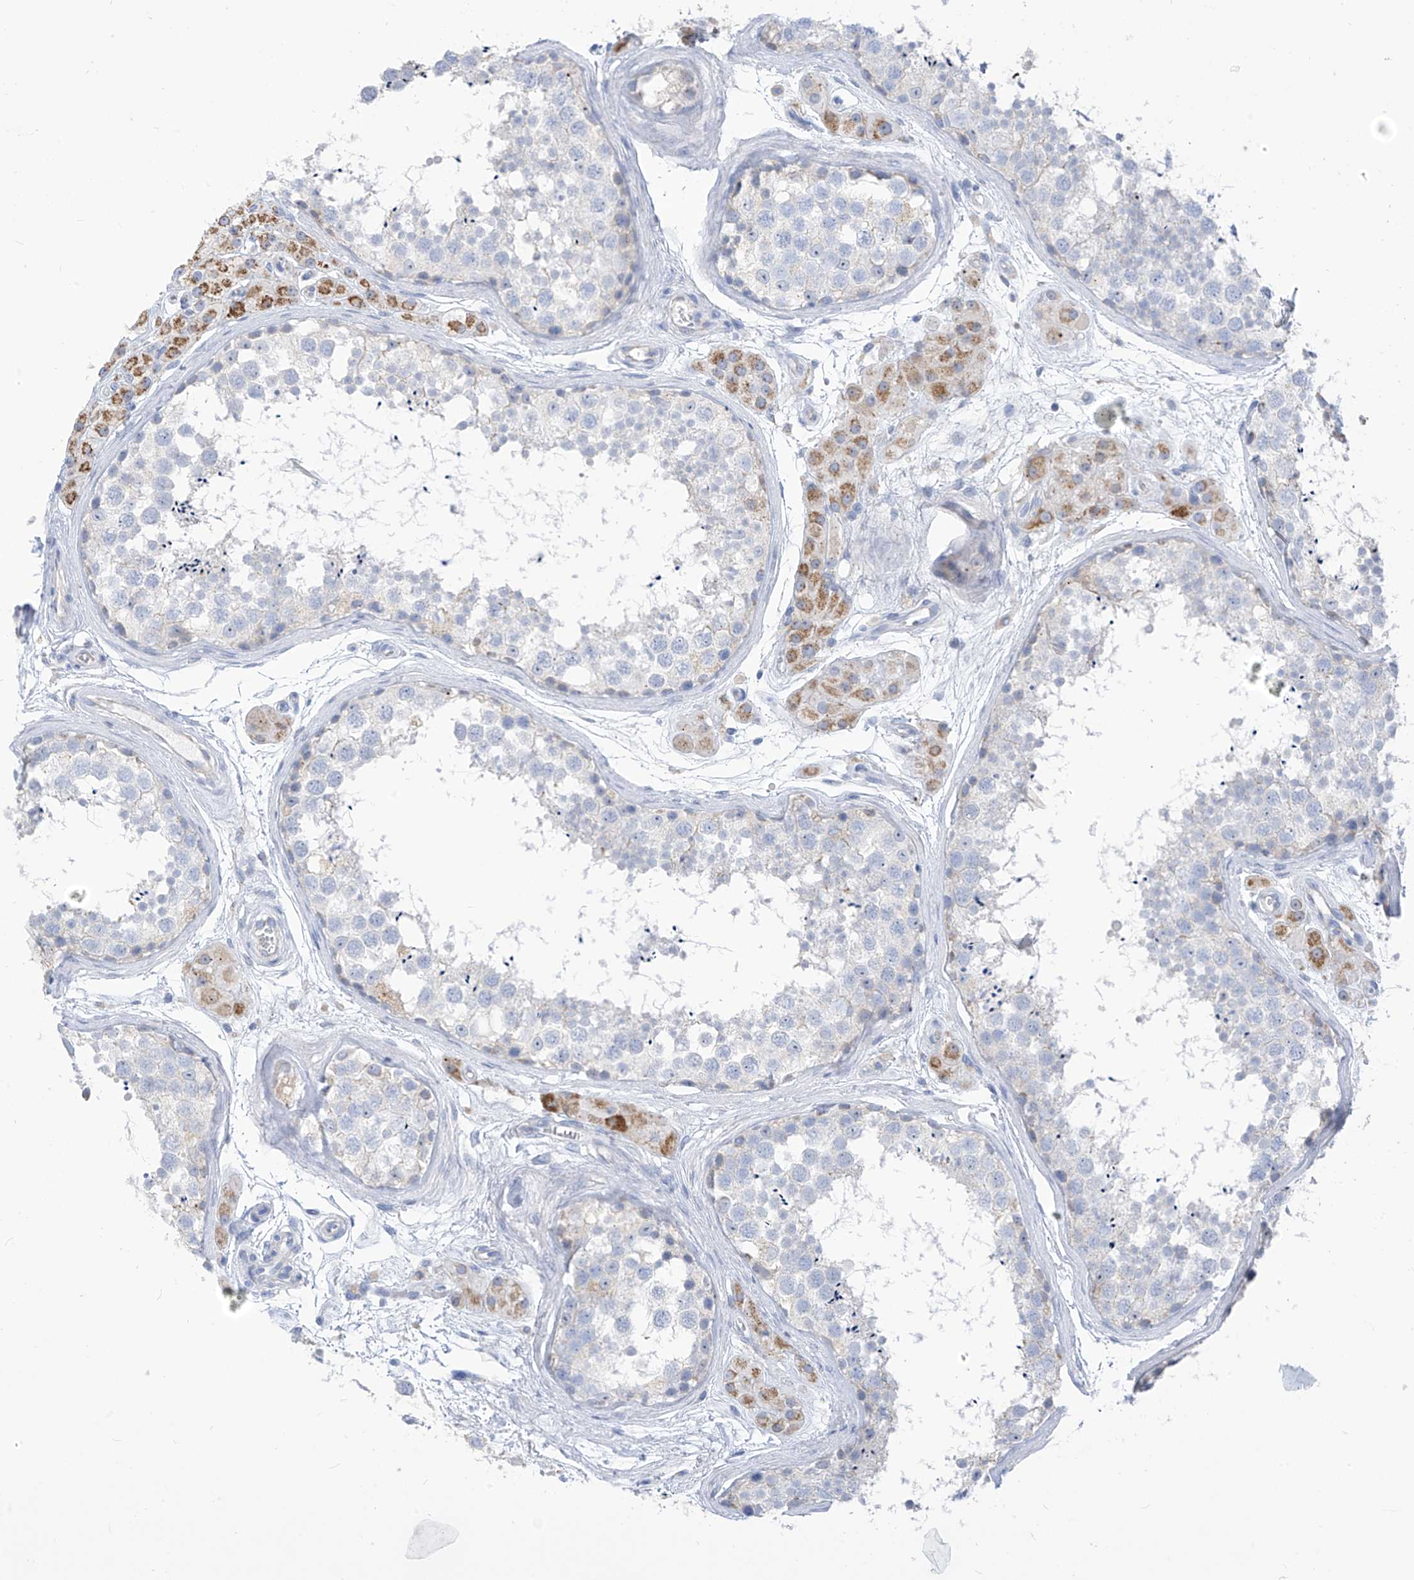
{"staining": {"intensity": "negative", "quantity": "none", "location": "none"}, "tissue": "testis", "cell_type": "Cells in seminiferous ducts", "image_type": "normal", "snomed": [{"axis": "morphology", "description": "Normal tissue, NOS"}, {"axis": "topography", "description": "Testis"}], "caption": "Immunohistochemistry of benign human testis shows no positivity in cells in seminiferous ducts. (DAB (3,3'-diaminobenzidine) immunohistochemistry with hematoxylin counter stain).", "gene": "ZNF404", "patient": {"sex": "male", "age": 56}}